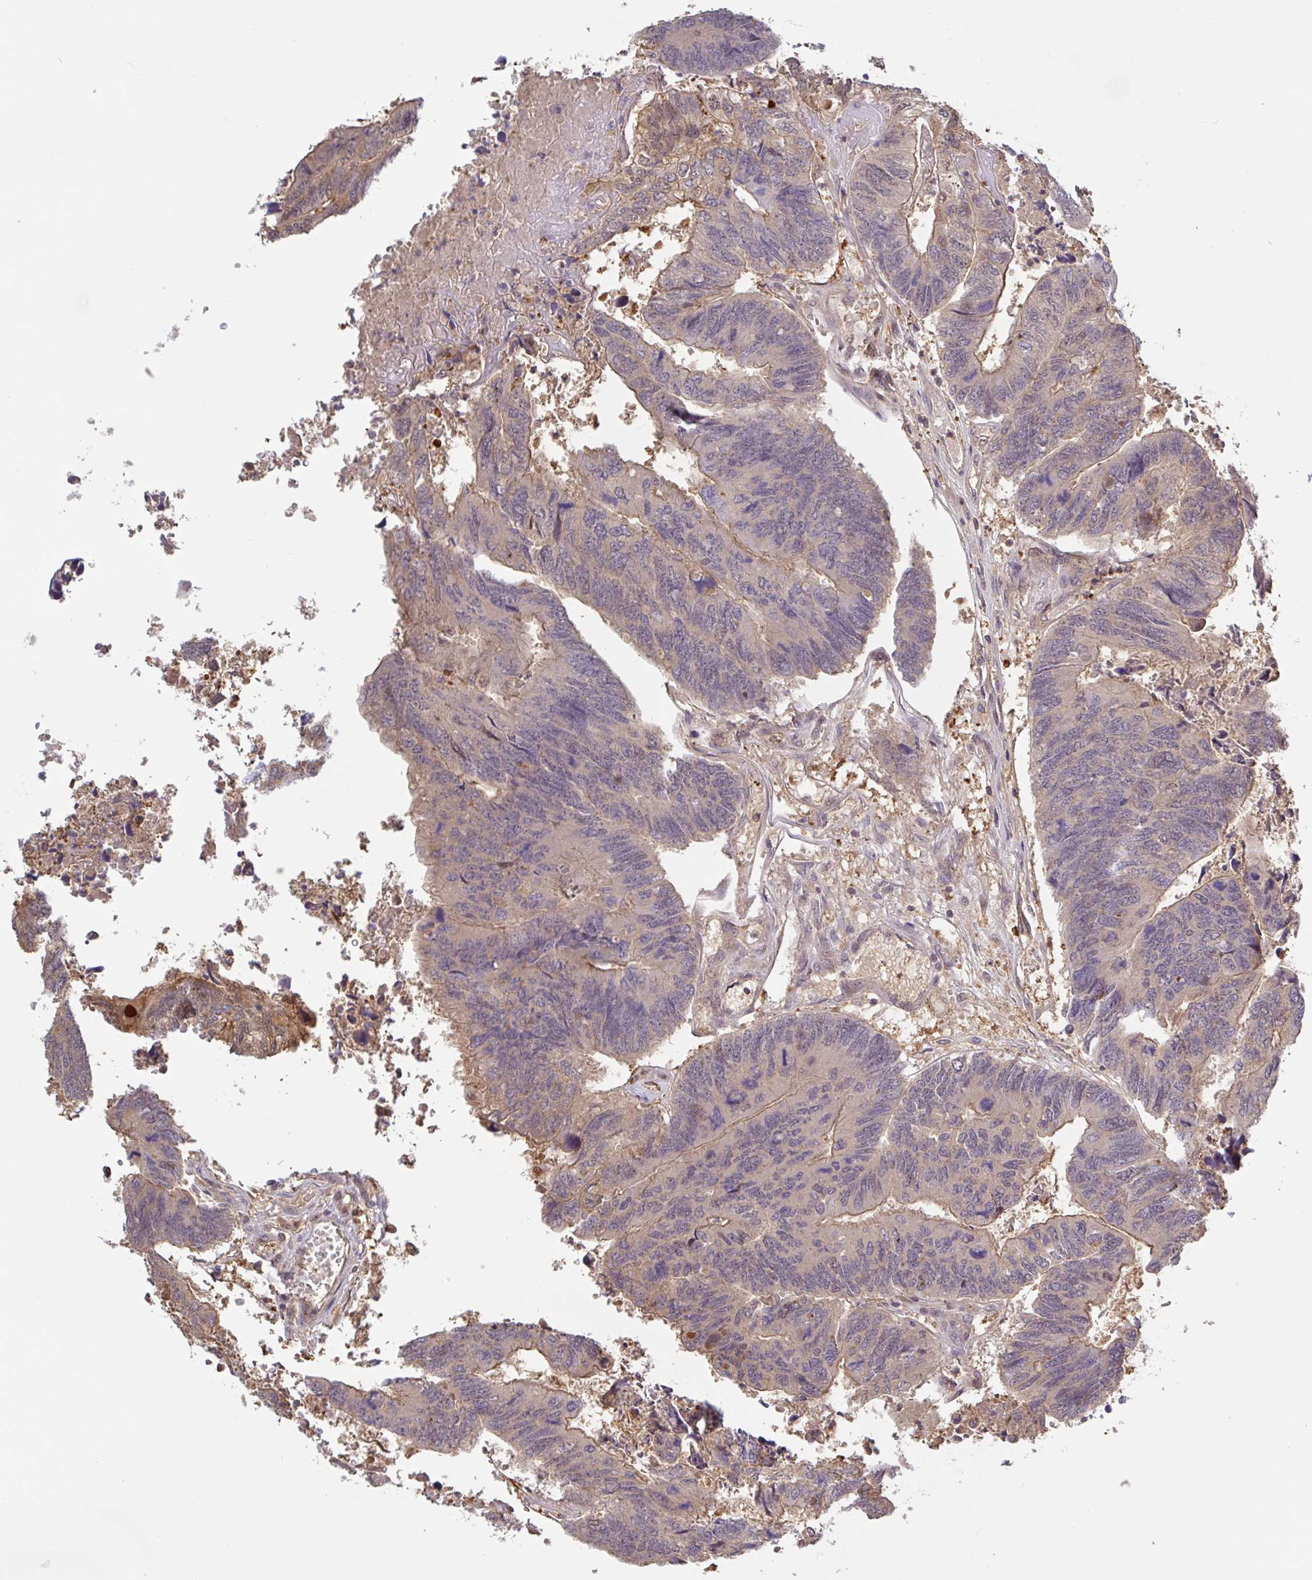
{"staining": {"intensity": "moderate", "quantity": "25%-75%", "location": "cytoplasmic/membranous"}, "tissue": "colorectal cancer", "cell_type": "Tumor cells", "image_type": "cancer", "snomed": [{"axis": "morphology", "description": "Adenocarcinoma, NOS"}, {"axis": "topography", "description": "Colon"}], "caption": "This micrograph shows immunohistochemistry (IHC) staining of human colorectal adenocarcinoma, with medium moderate cytoplasmic/membranous positivity in about 25%-75% of tumor cells.", "gene": "OTOP2", "patient": {"sex": "female", "age": 67}}